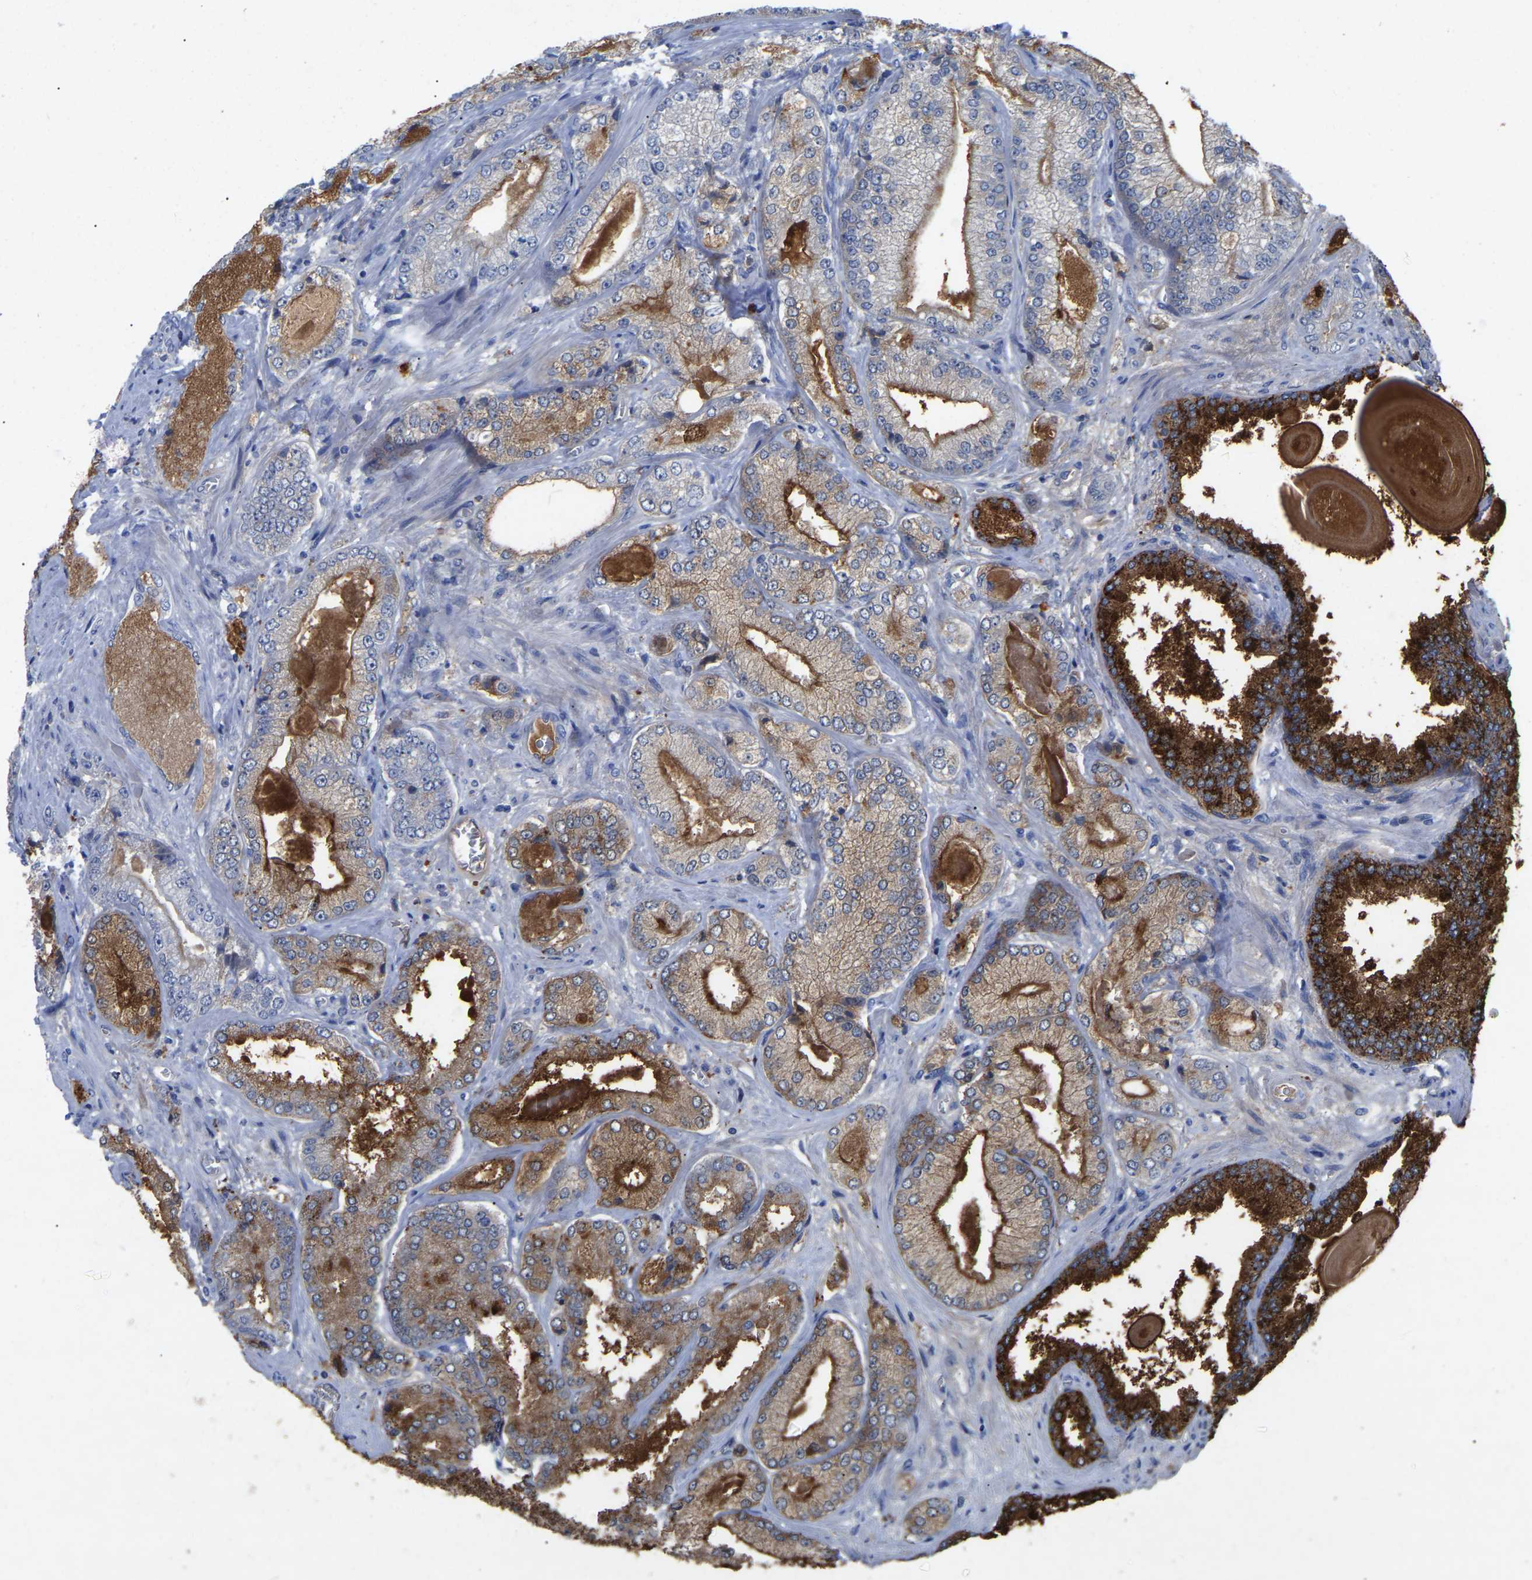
{"staining": {"intensity": "strong", "quantity": "25%-75%", "location": "cytoplasmic/membranous"}, "tissue": "prostate cancer", "cell_type": "Tumor cells", "image_type": "cancer", "snomed": [{"axis": "morphology", "description": "Adenocarcinoma, Low grade"}, {"axis": "topography", "description": "Prostate"}], "caption": "Tumor cells show strong cytoplasmic/membranous positivity in approximately 25%-75% of cells in prostate cancer (low-grade adenocarcinoma).", "gene": "SMPD2", "patient": {"sex": "male", "age": 65}}